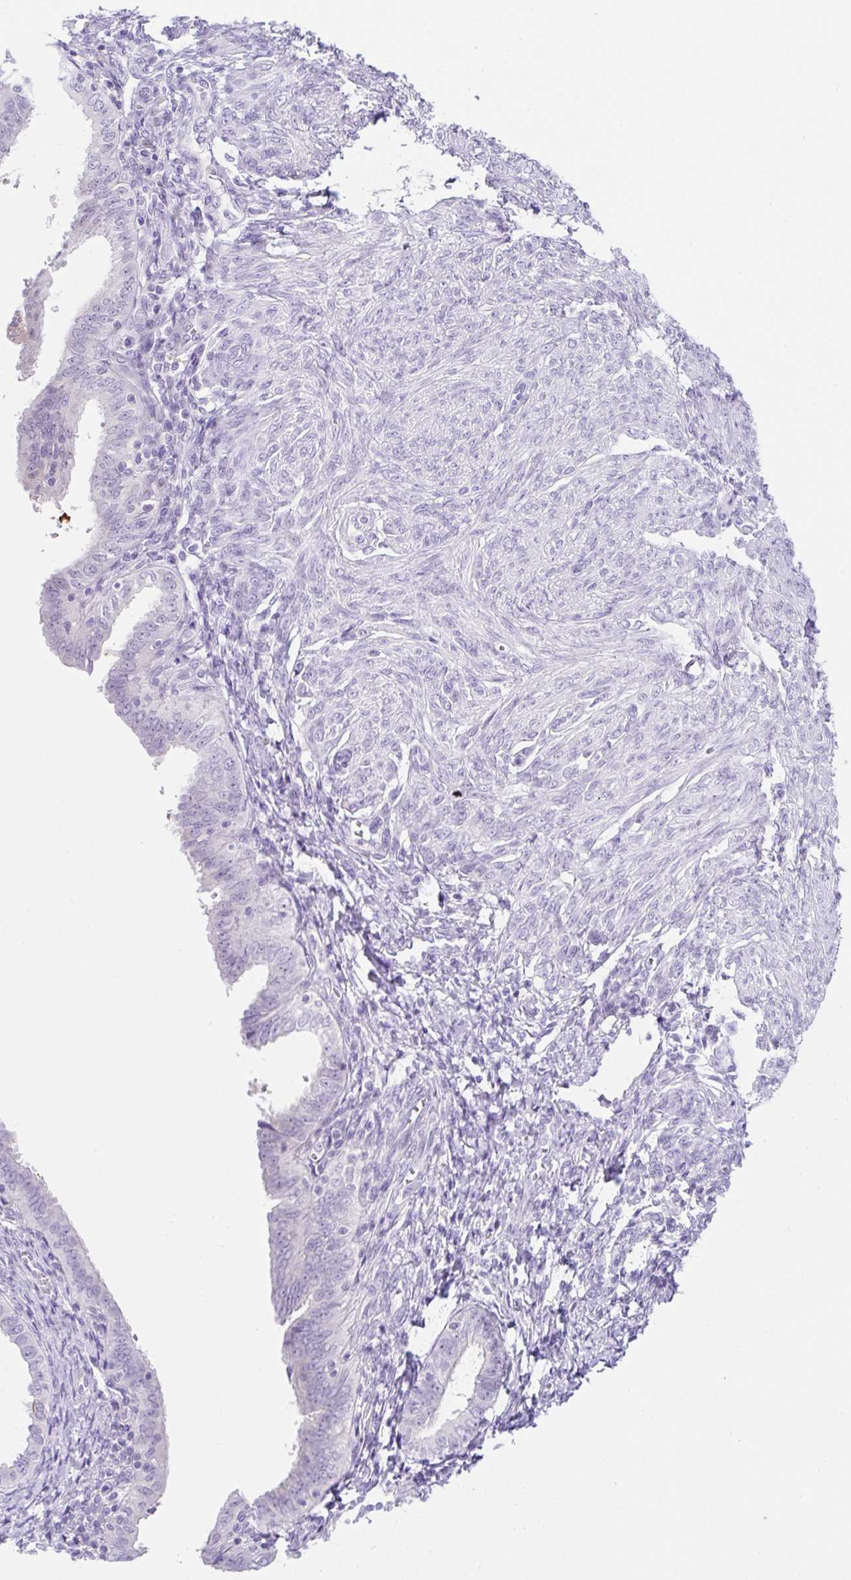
{"staining": {"intensity": "negative", "quantity": "none", "location": "none"}, "tissue": "endometrial cancer", "cell_type": "Tumor cells", "image_type": "cancer", "snomed": [{"axis": "morphology", "description": "Adenocarcinoma, NOS"}, {"axis": "topography", "description": "Endometrium"}], "caption": "Endometrial cancer (adenocarcinoma) was stained to show a protein in brown. There is no significant expression in tumor cells.", "gene": "GOLGA8A", "patient": {"sex": "female", "age": 87}}